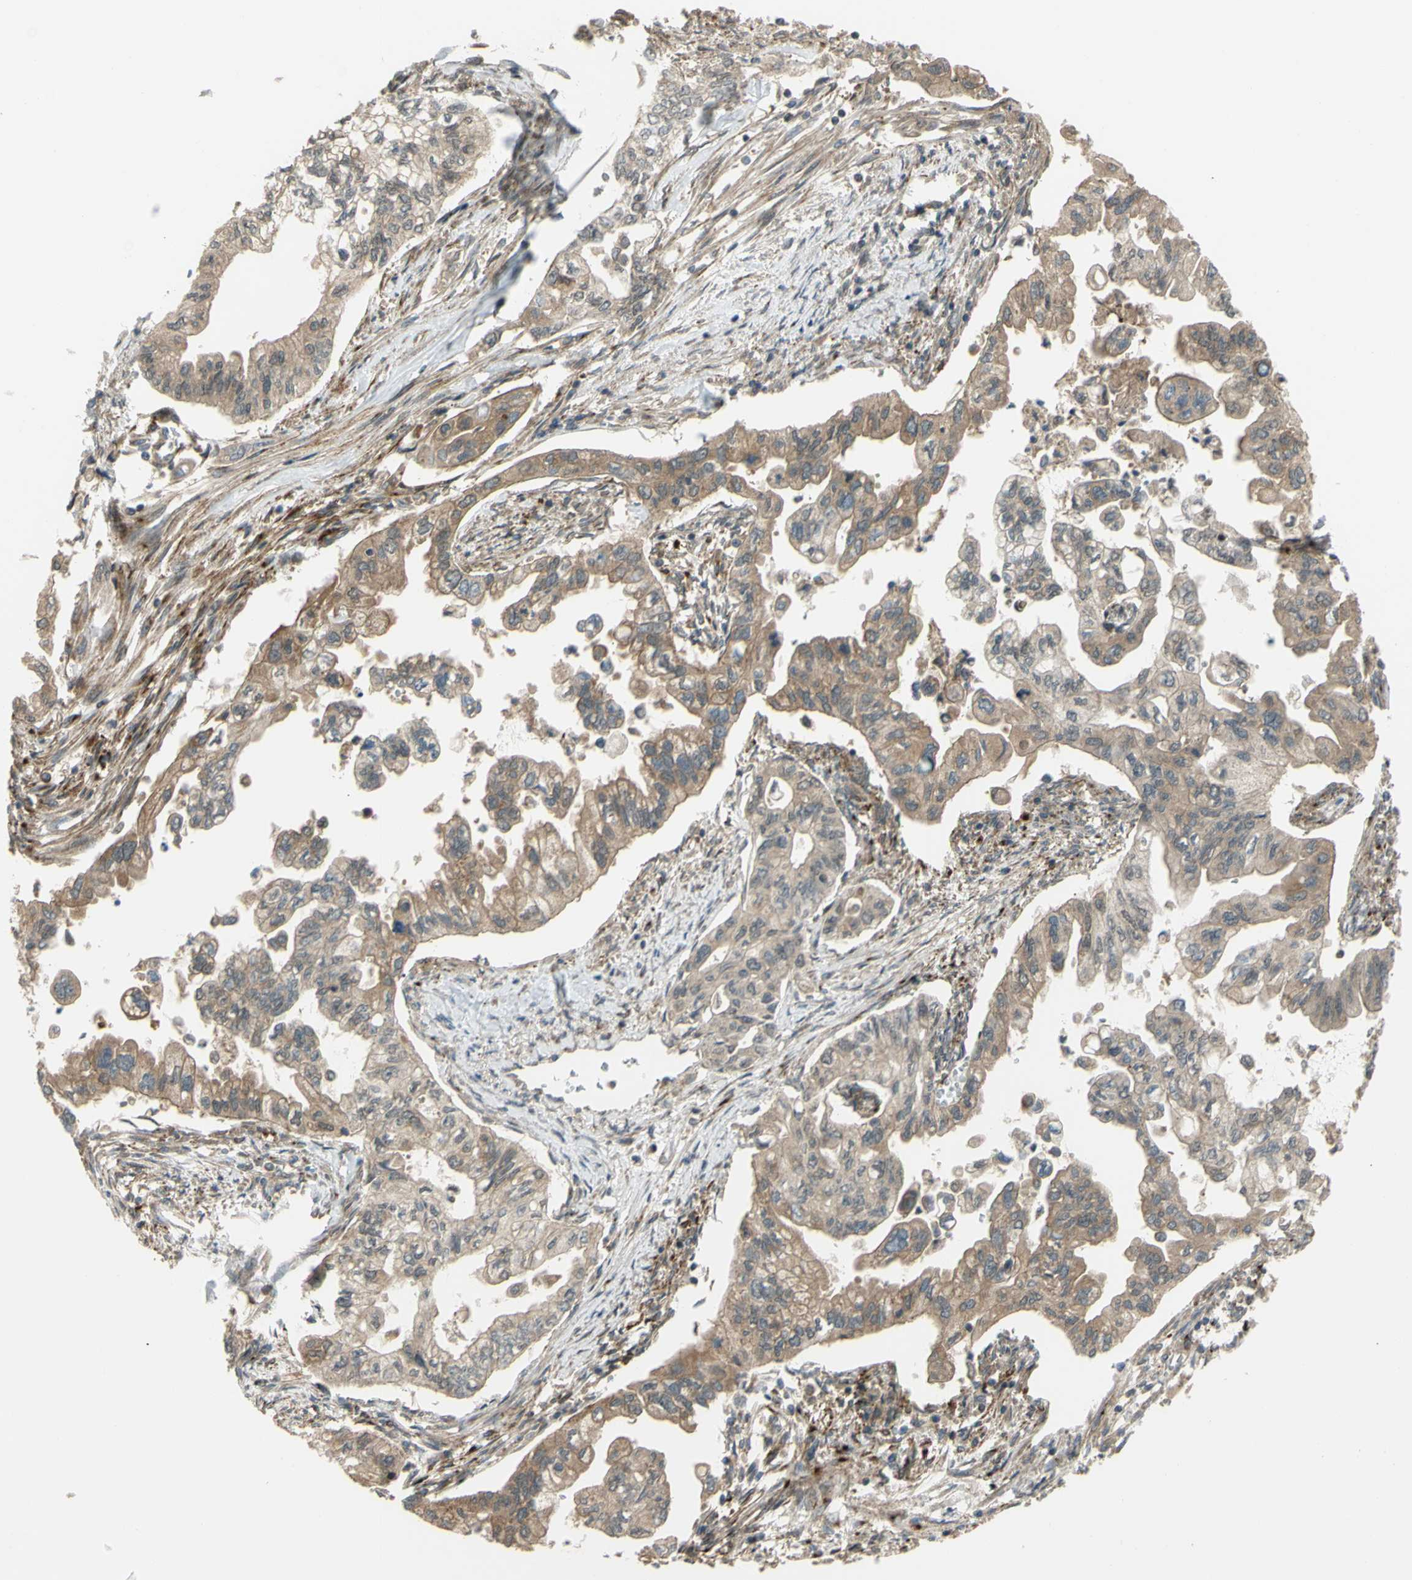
{"staining": {"intensity": "weak", "quantity": ">75%", "location": "cytoplasmic/membranous,nuclear"}, "tissue": "pancreatic cancer", "cell_type": "Tumor cells", "image_type": "cancer", "snomed": [{"axis": "morphology", "description": "Normal tissue, NOS"}, {"axis": "topography", "description": "Pancreas"}], "caption": "Pancreatic cancer stained for a protein (brown) reveals weak cytoplasmic/membranous and nuclear positive positivity in about >75% of tumor cells.", "gene": "FLII", "patient": {"sex": "male", "age": 42}}